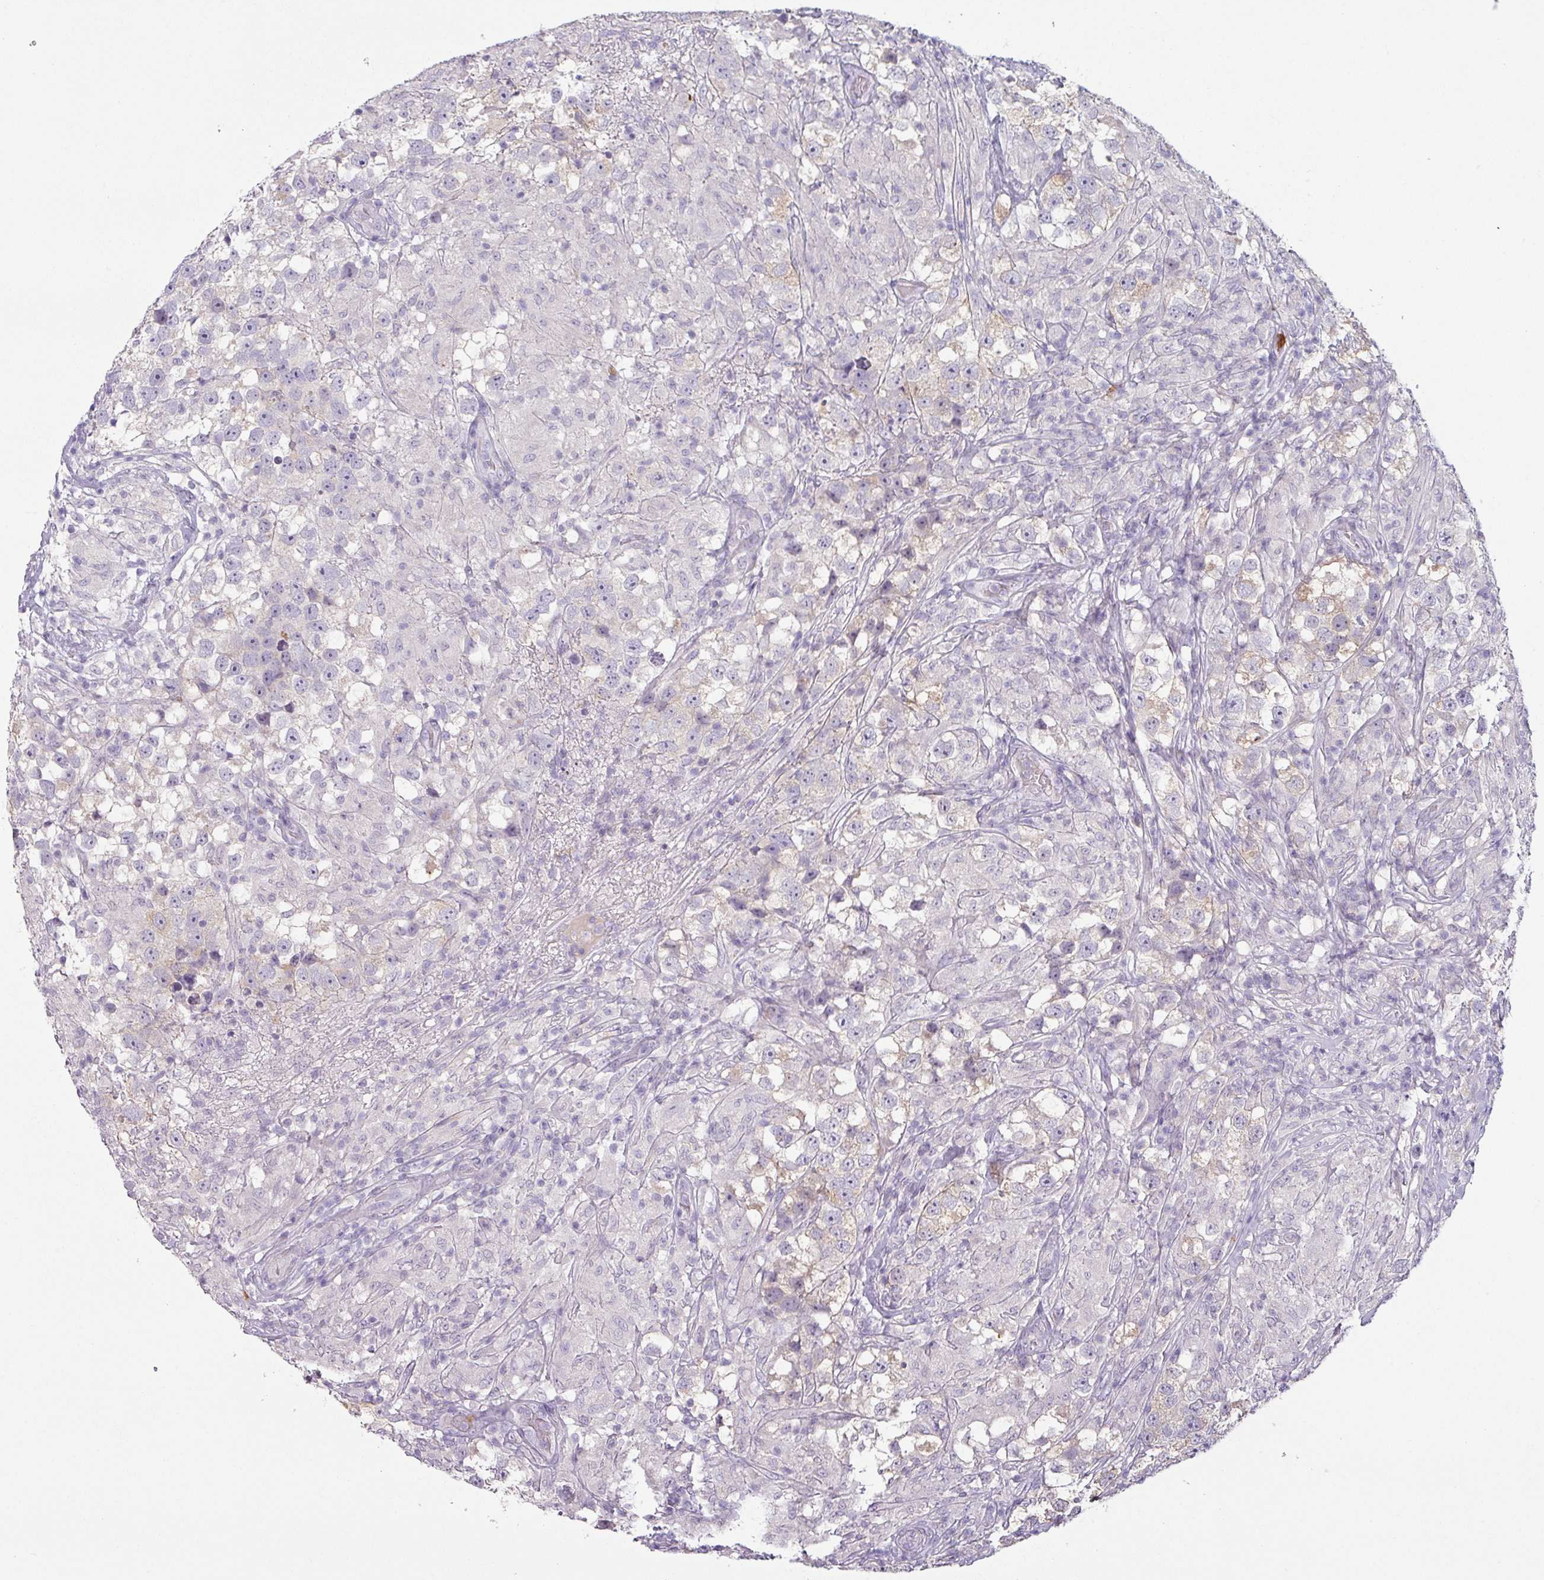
{"staining": {"intensity": "weak", "quantity": "<25%", "location": "cytoplasmic/membranous"}, "tissue": "testis cancer", "cell_type": "Tumor cells", "image_type": "cancer", "snomed": [{"axis": "morphology", "description": "Seminoma, NOS"}, {"axis": "topography", "description": "Testis"}], "caption": "Tumor cells show no significant protein positivity in testis cancer (seminoma).", "gene": "MAGEC3", "patient": {"sex": "male", "age": 46}}